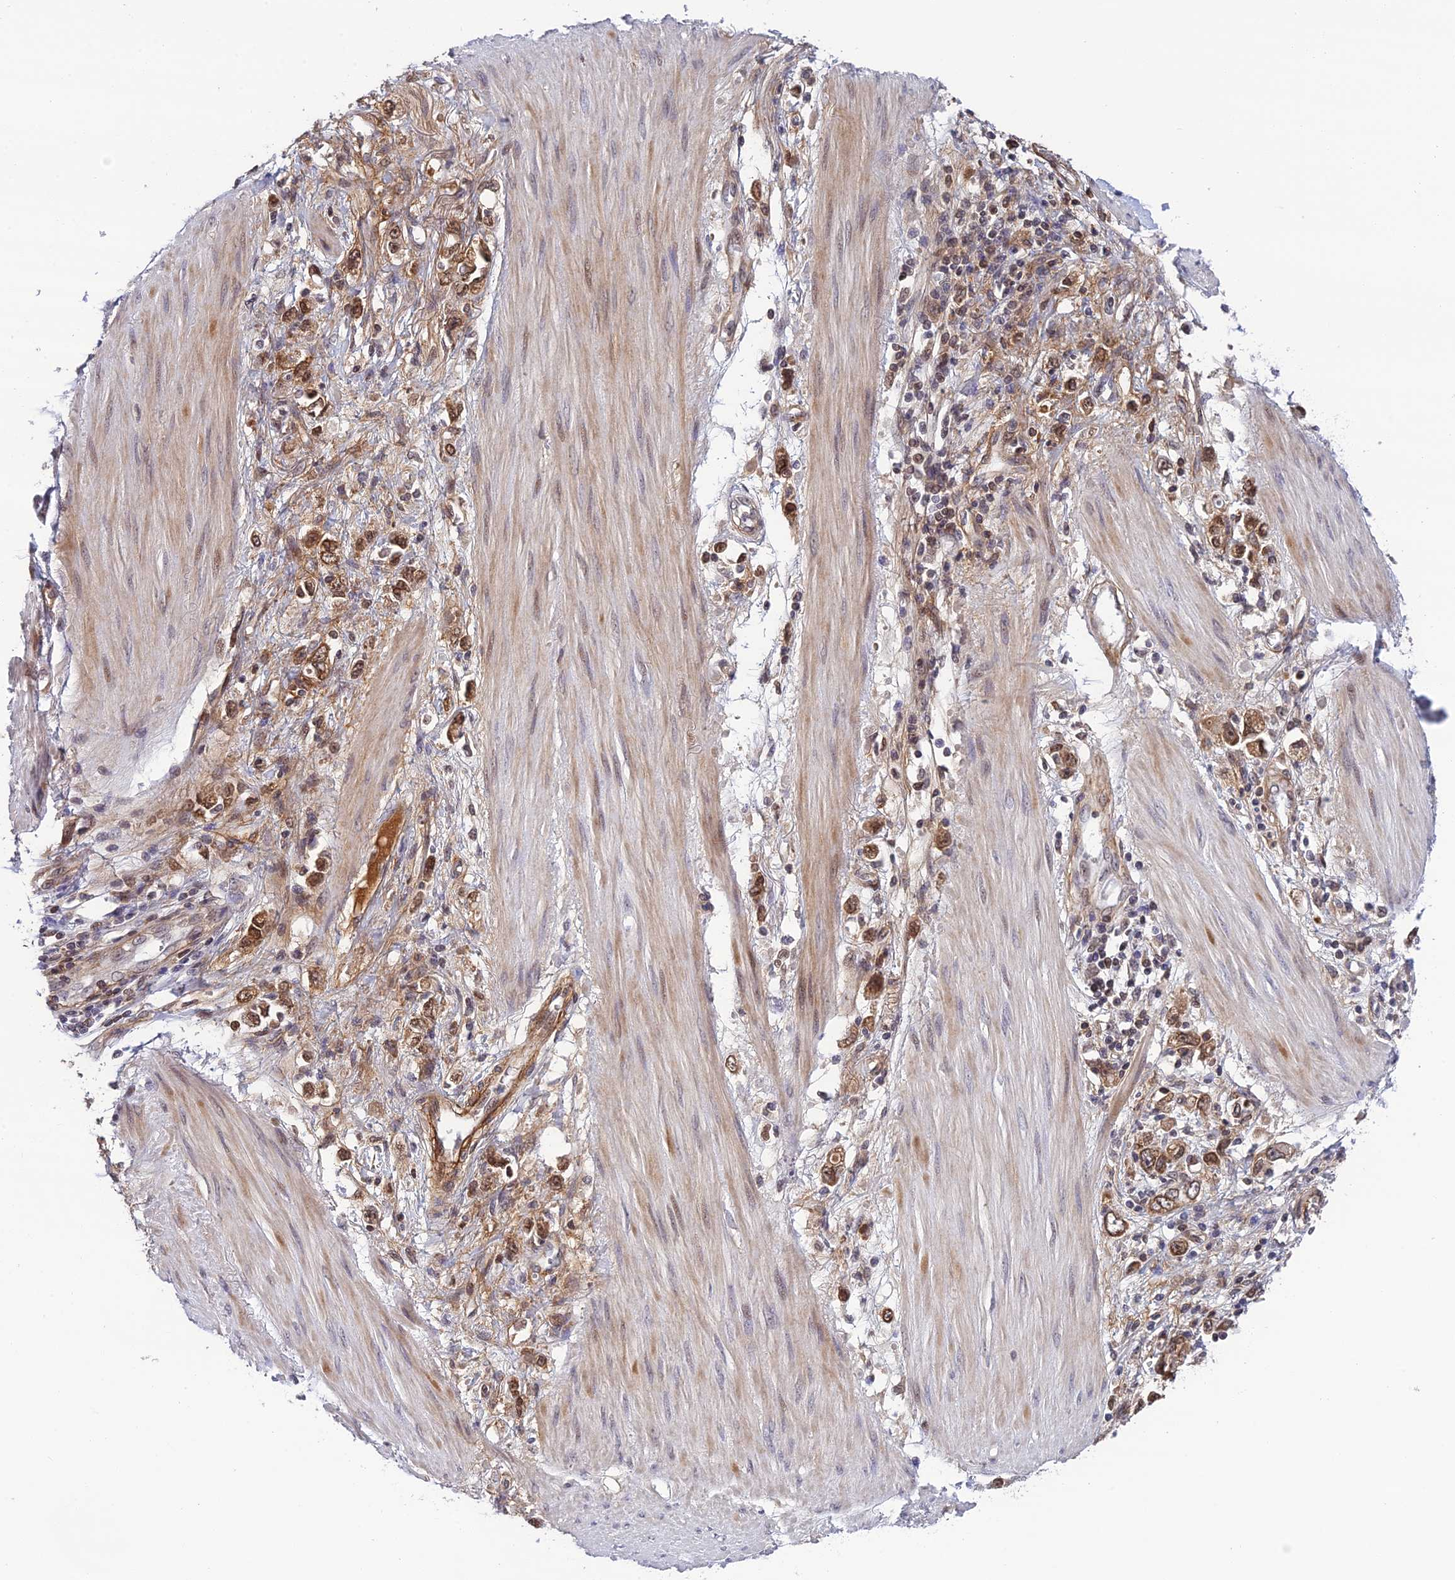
{"staining": {"intensity": "moderate", "quantity": ">75%", "location": "cytoplasmic/membranous,nuclear"}, "tissue": "stomach cancer", "cell_type": "Tumor cells", "image_type": "cancer", "snomed": [{"axis": "morphology", "description": "Adenocarcinoma, NOS"}, {"axis": "topography", "description": "Stomach"}], "caption": "DAB (3,3'-diaminobenzidine) immunohistochemical staining of stomach adenocarcinoma reveals moderate cytoplasmic/membranous and nuclear protein staining in approximately >75% of tumor cells.", "gene": "REXO1", "patient": {"sex": "female", "age": 76}}